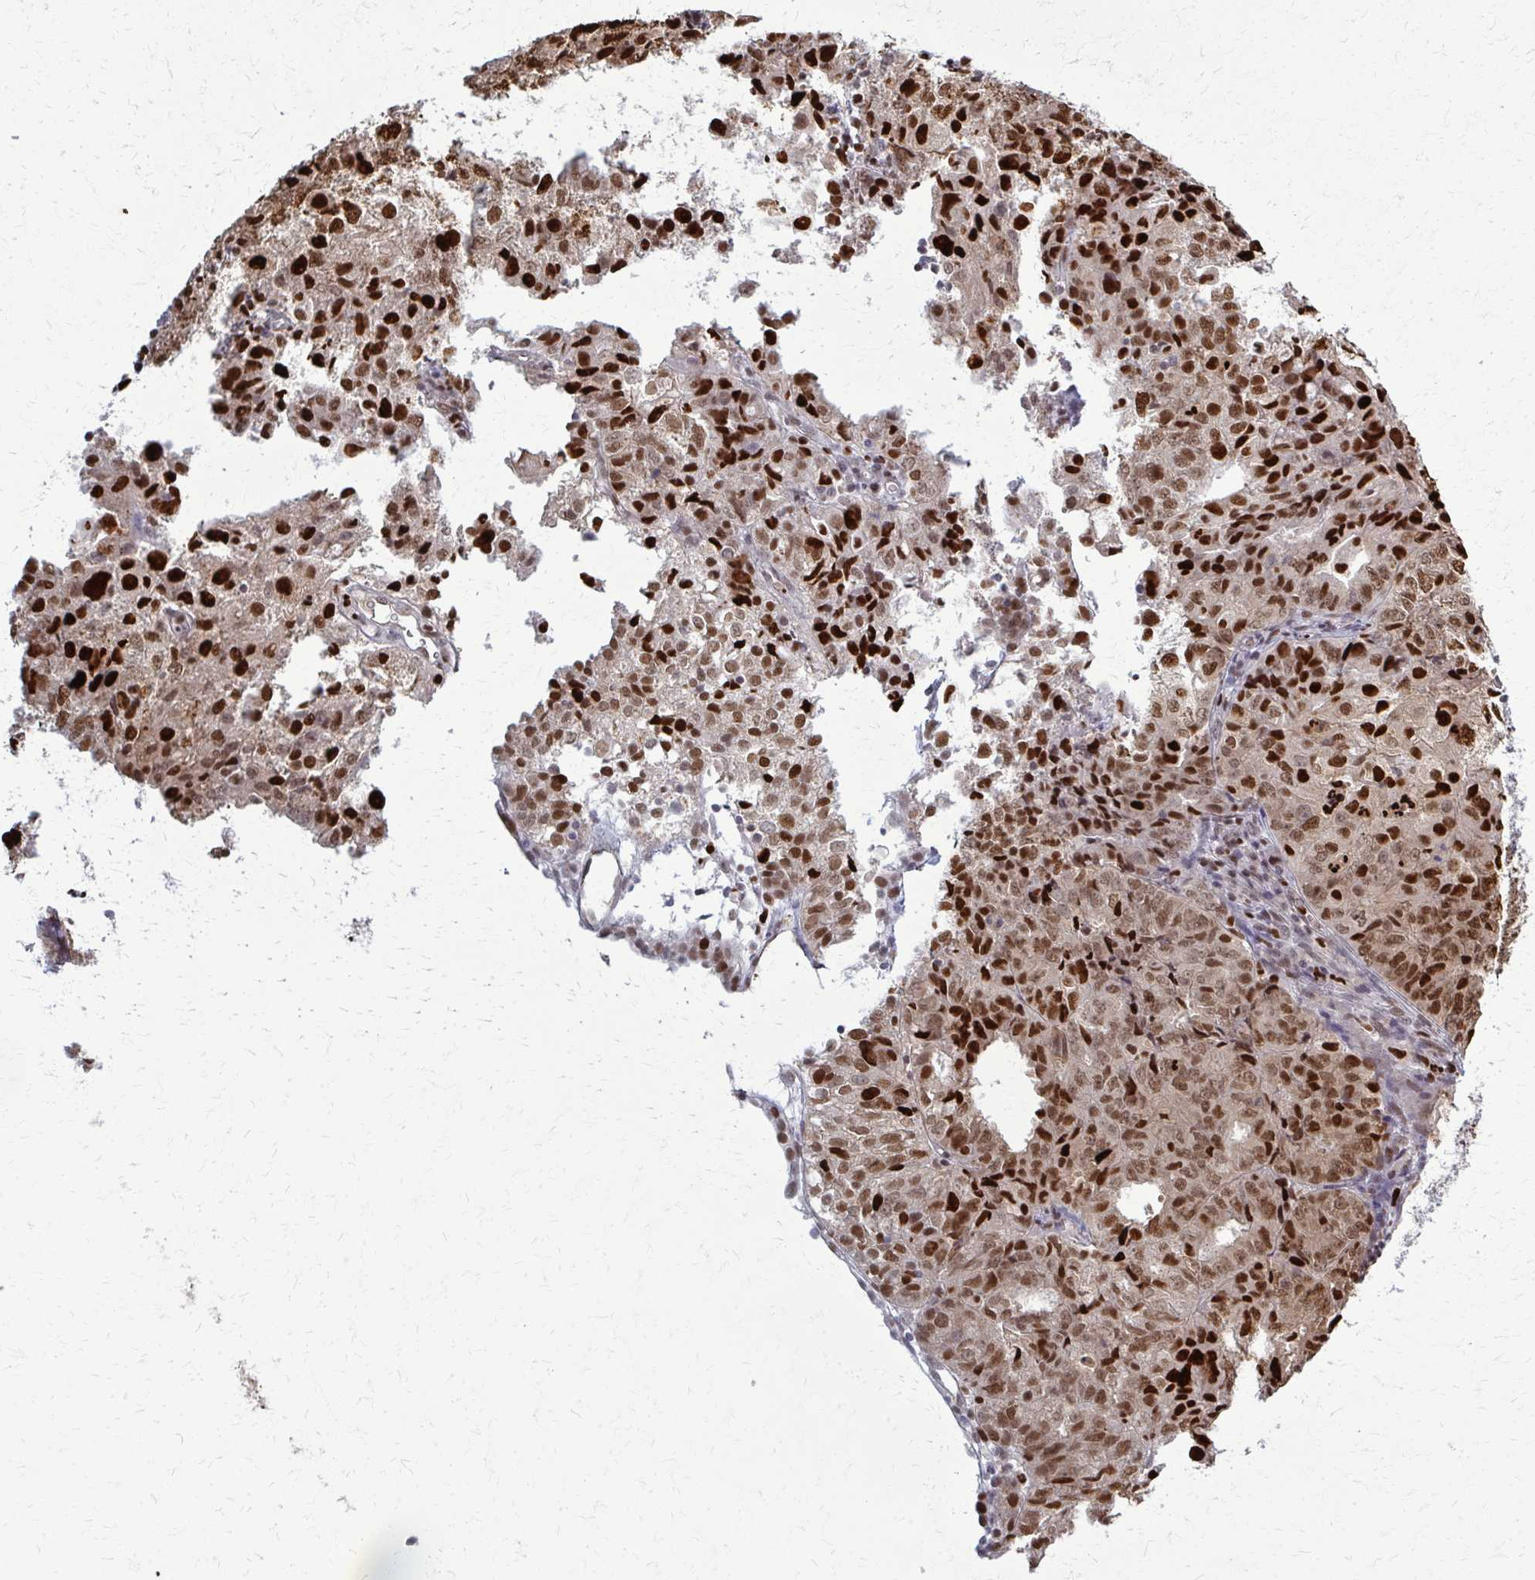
{"staining": {"intensity": "strong", "quantity": ">75%", "location": "nuclear"}, "tissue": "endometrial cancer", "cell_type": "Tumor cells", "image_type": "cancer", "snomed": [{"axis": "morphology", "description": "Adenocarcinoma, NOS"}, {"axis": "topography", "description": "Endometrium"}], "caption": "Human endometrial adenocarcinoma stained for a protein (brown) demonstrates strong nuclear positive staining in approximately >75% of tumor cells.", "gene": "ZNF559", "patient": {"sex": "female", "age": 61}}